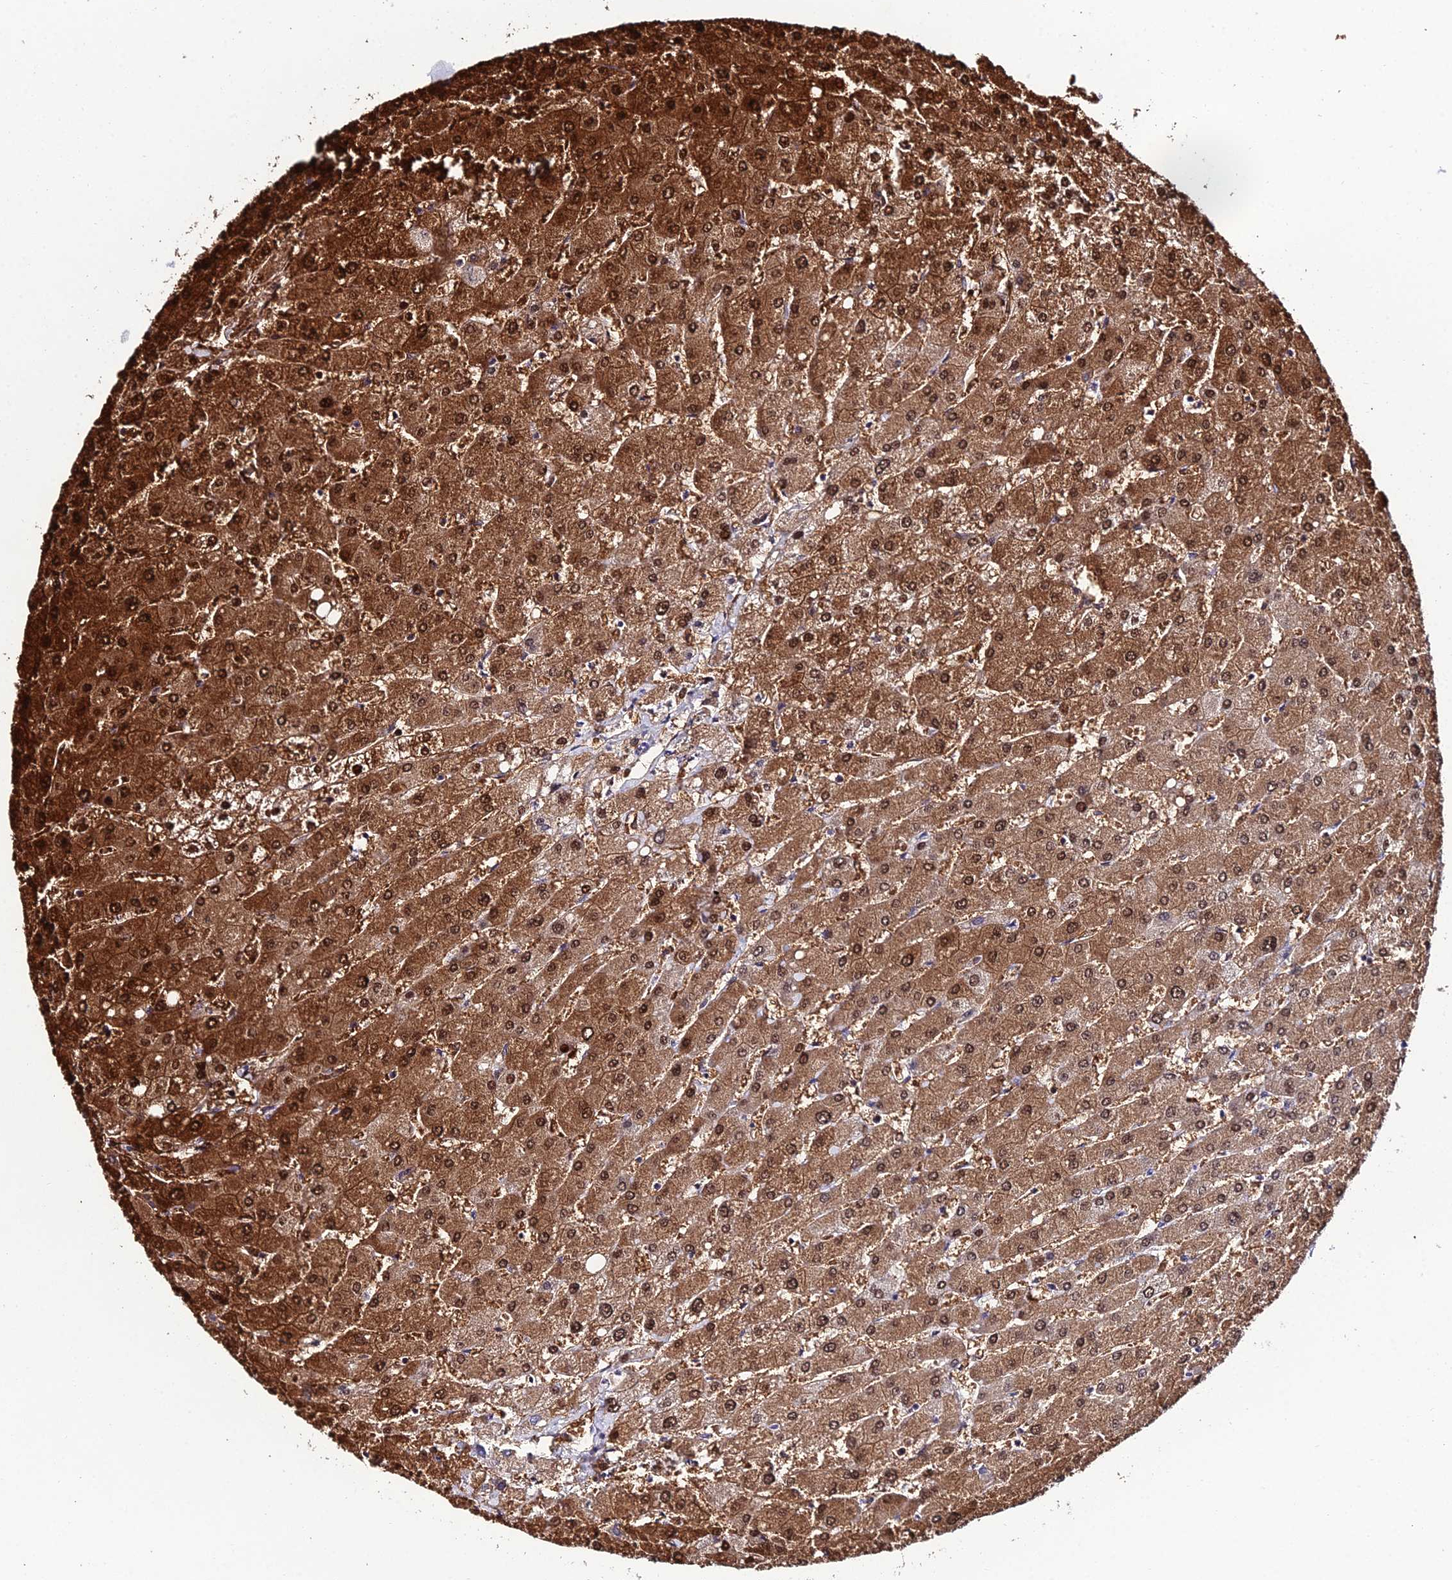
{"staining": {"intensity": "negative", "quantity": "none", "location": "none"}, "tissue": "liver", "cell_type": "Cholangiocytes", "image_type": "normal", "snomed": [{"axis": "morphology", "description": "Normal tissue, NOS"}, {"axis": "topography", "description": "Liver"}], "caption": "Human liver stained for a protein using IHC reveals no staining in cholangiocytes.", "gene": "DDX19A", "patient": {"sex": "male", "age": 55}}